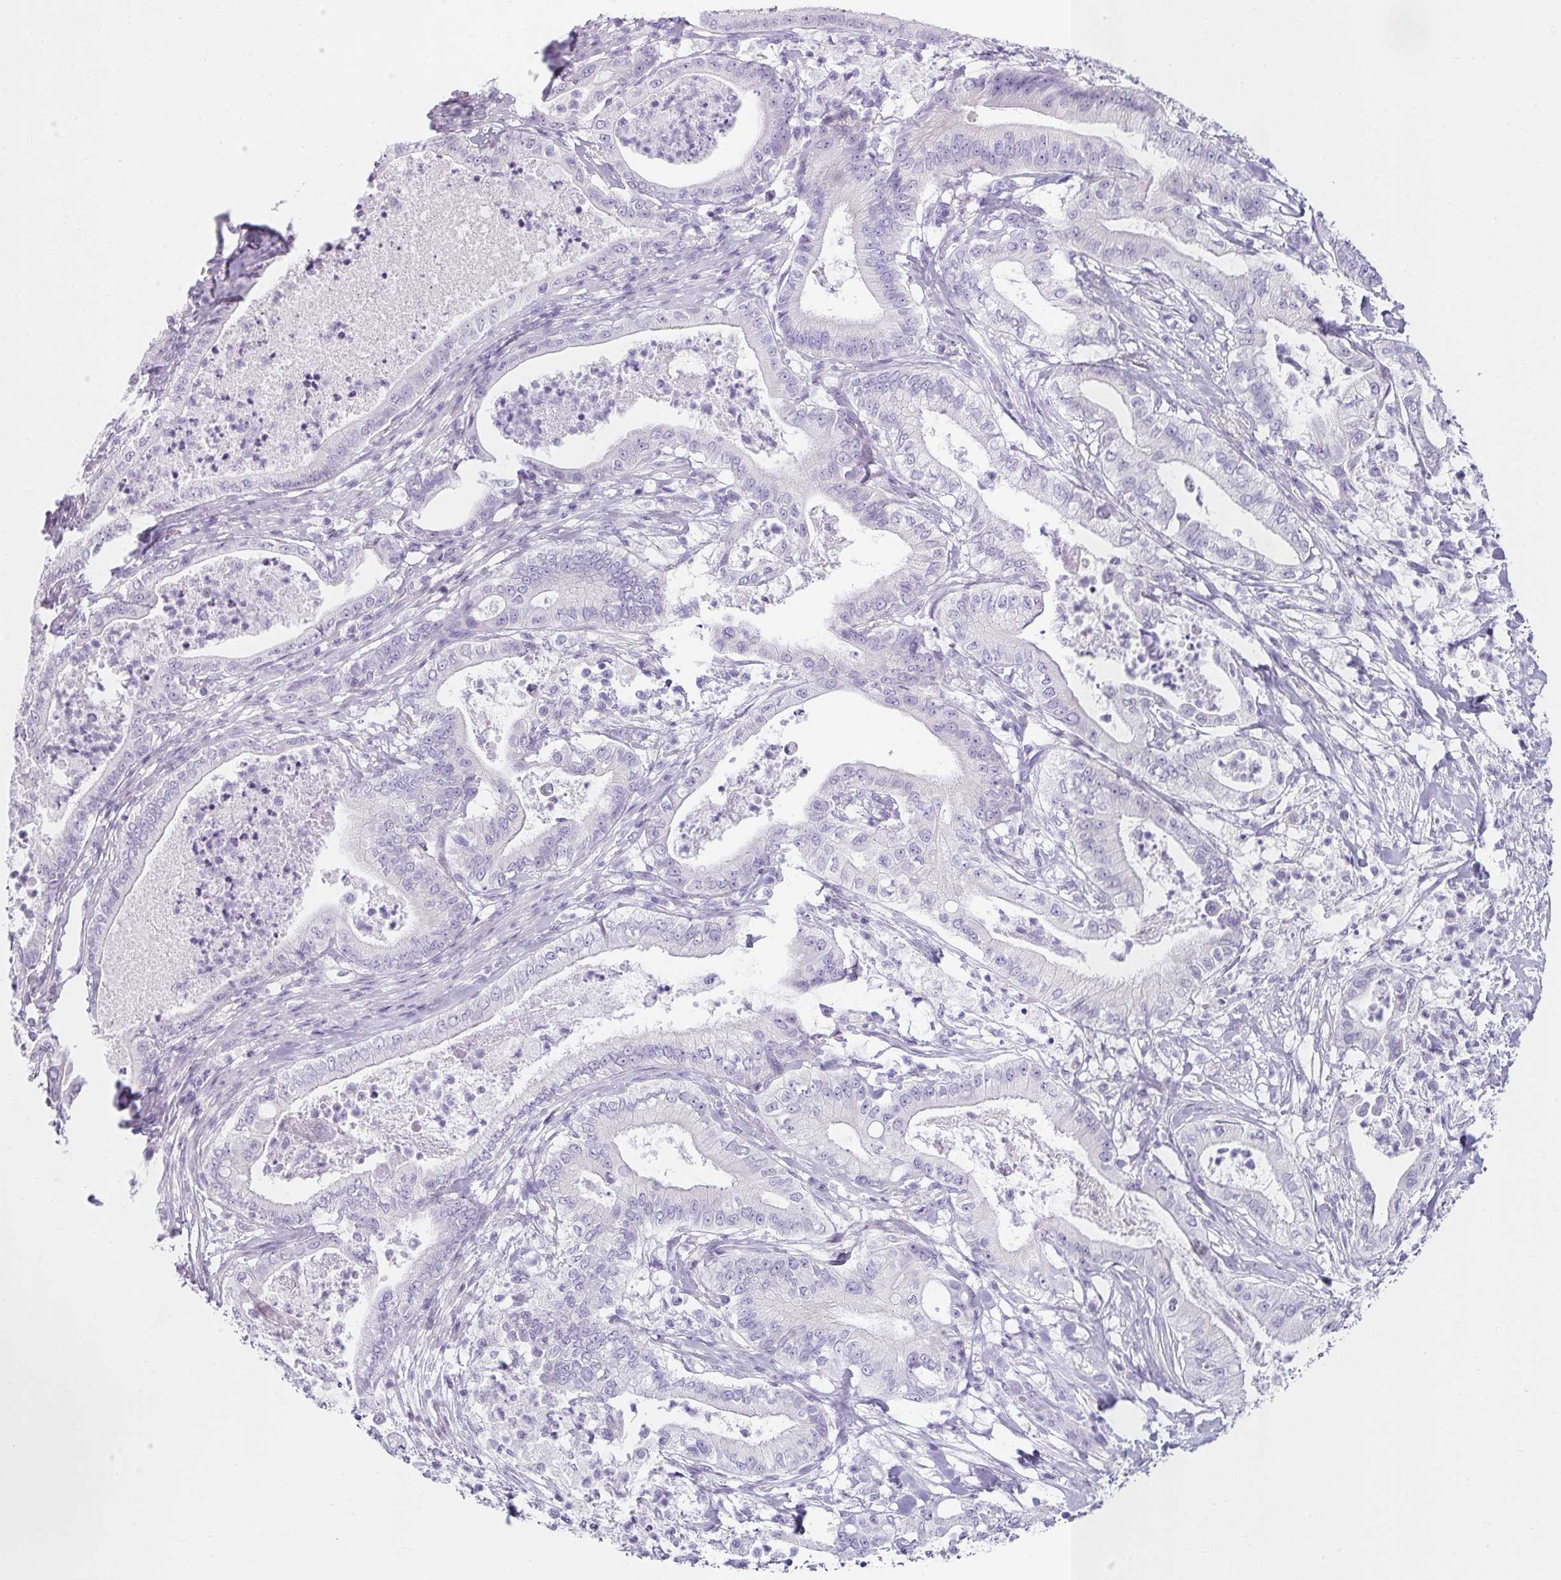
{"staining": {"intensity": "negative", "quantity": "none", "location": "none"}, "tissue": "pancreatic cancer", "cell_type": "Tumor cells", "image_type": "cancer", "snomed": [{"axis": "morphology", "description": "Adenocarcinoma, NOS"}, {"axis": "topography", "description": "Pancreas"}], "caption": "DAB immunohistochemical staining of pancreatic cancer exhibits no significant positivity in tumor cells.", "gene": "VCY1B", "patient": {"sex": "male", "age": 71}}